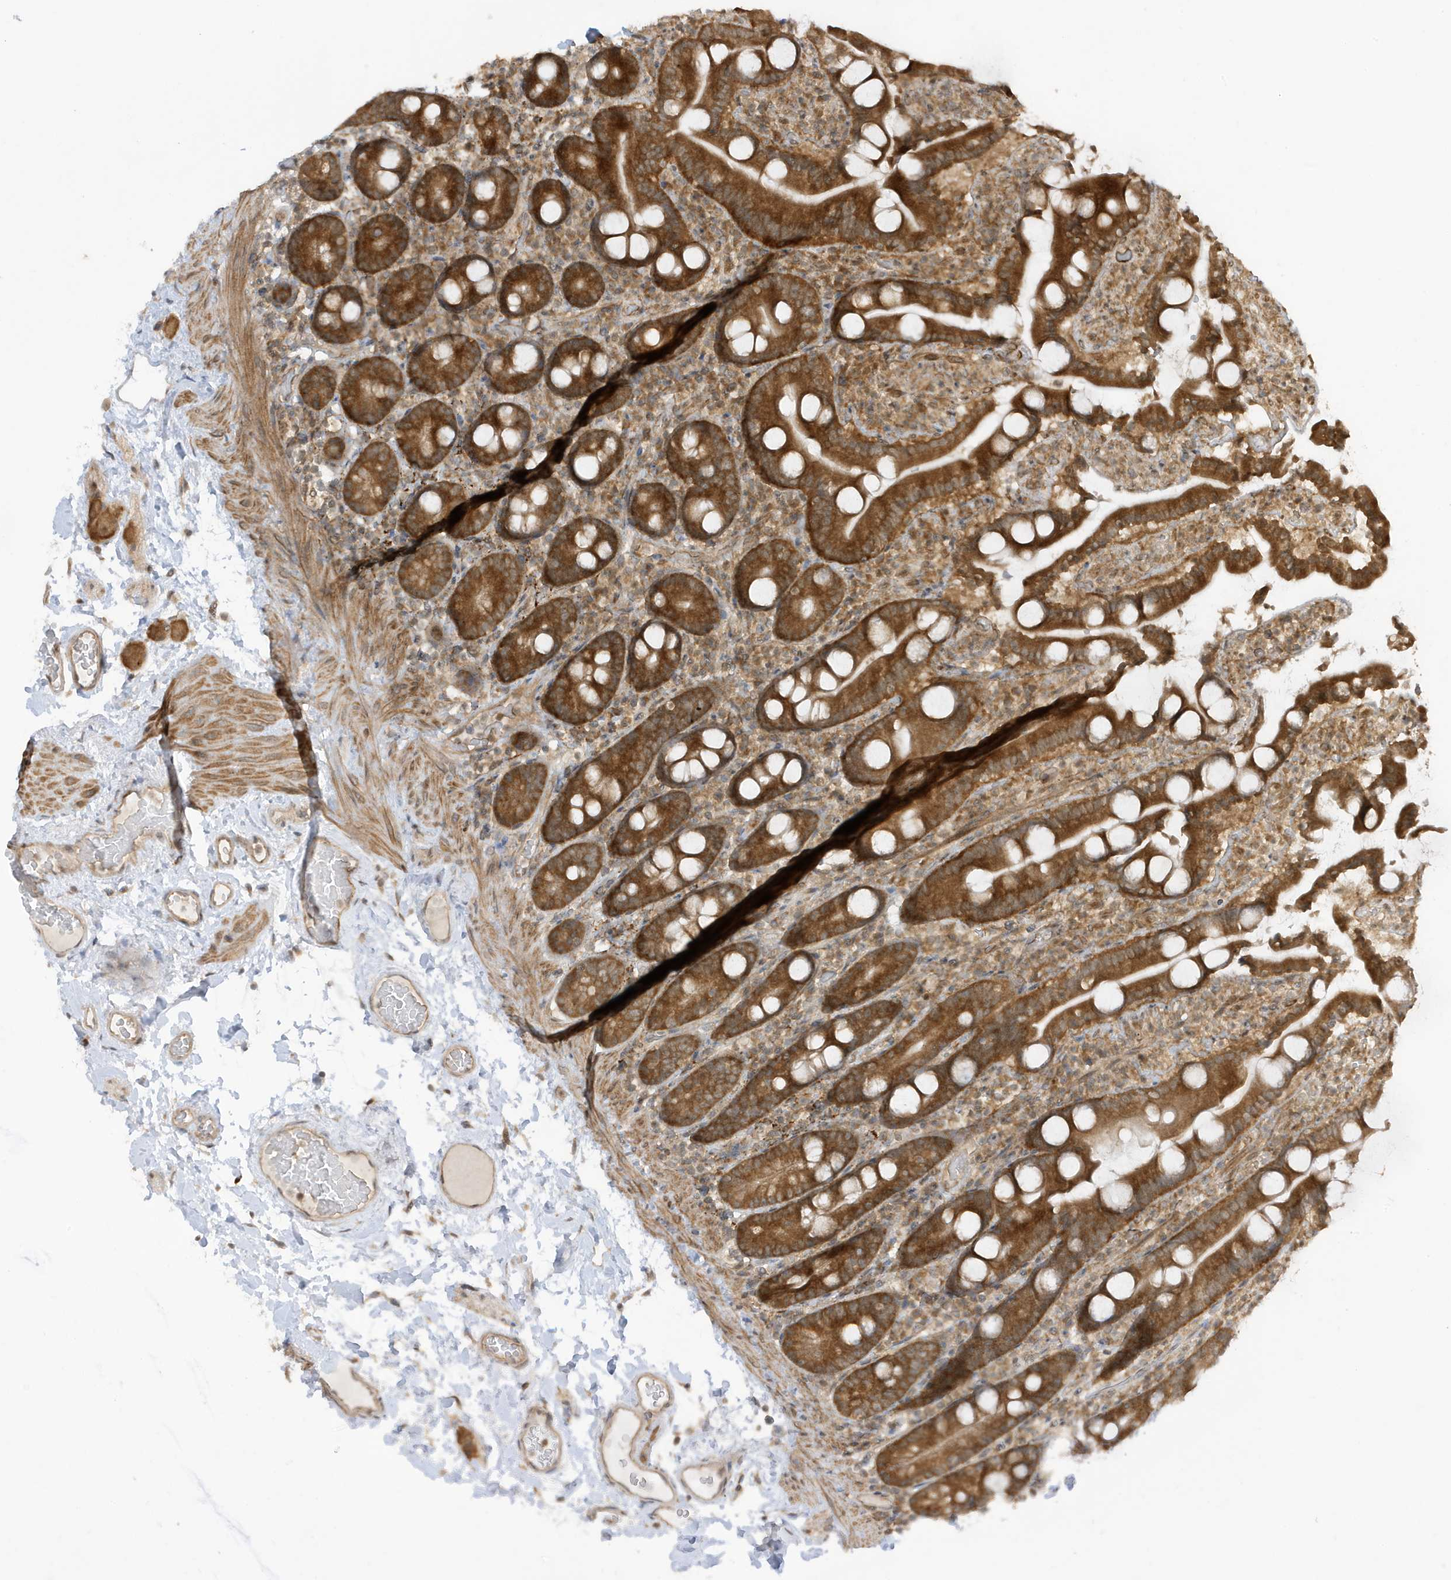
{"staining": {"intensity": "strong", "quantity": ">75%", "location": "cytoplasmic/membranous"}, "tissue": "duodenum", "cell_type": "Glandular cells", "image_type": "normal", "snomed": [{"axis": "morphology", "description": "Normal tissue, NOS"}, {"axis": "topography", "description": "Duodenum"}], "caption": "This photomicrograph reveals immunohistochemistry staining of normal human duodenum, with high strong cytoplasmic/membranous positivity in about >75% of glandular cells.", "gene": "DHX36", "patient": {"sex": "male", "age": 55}}